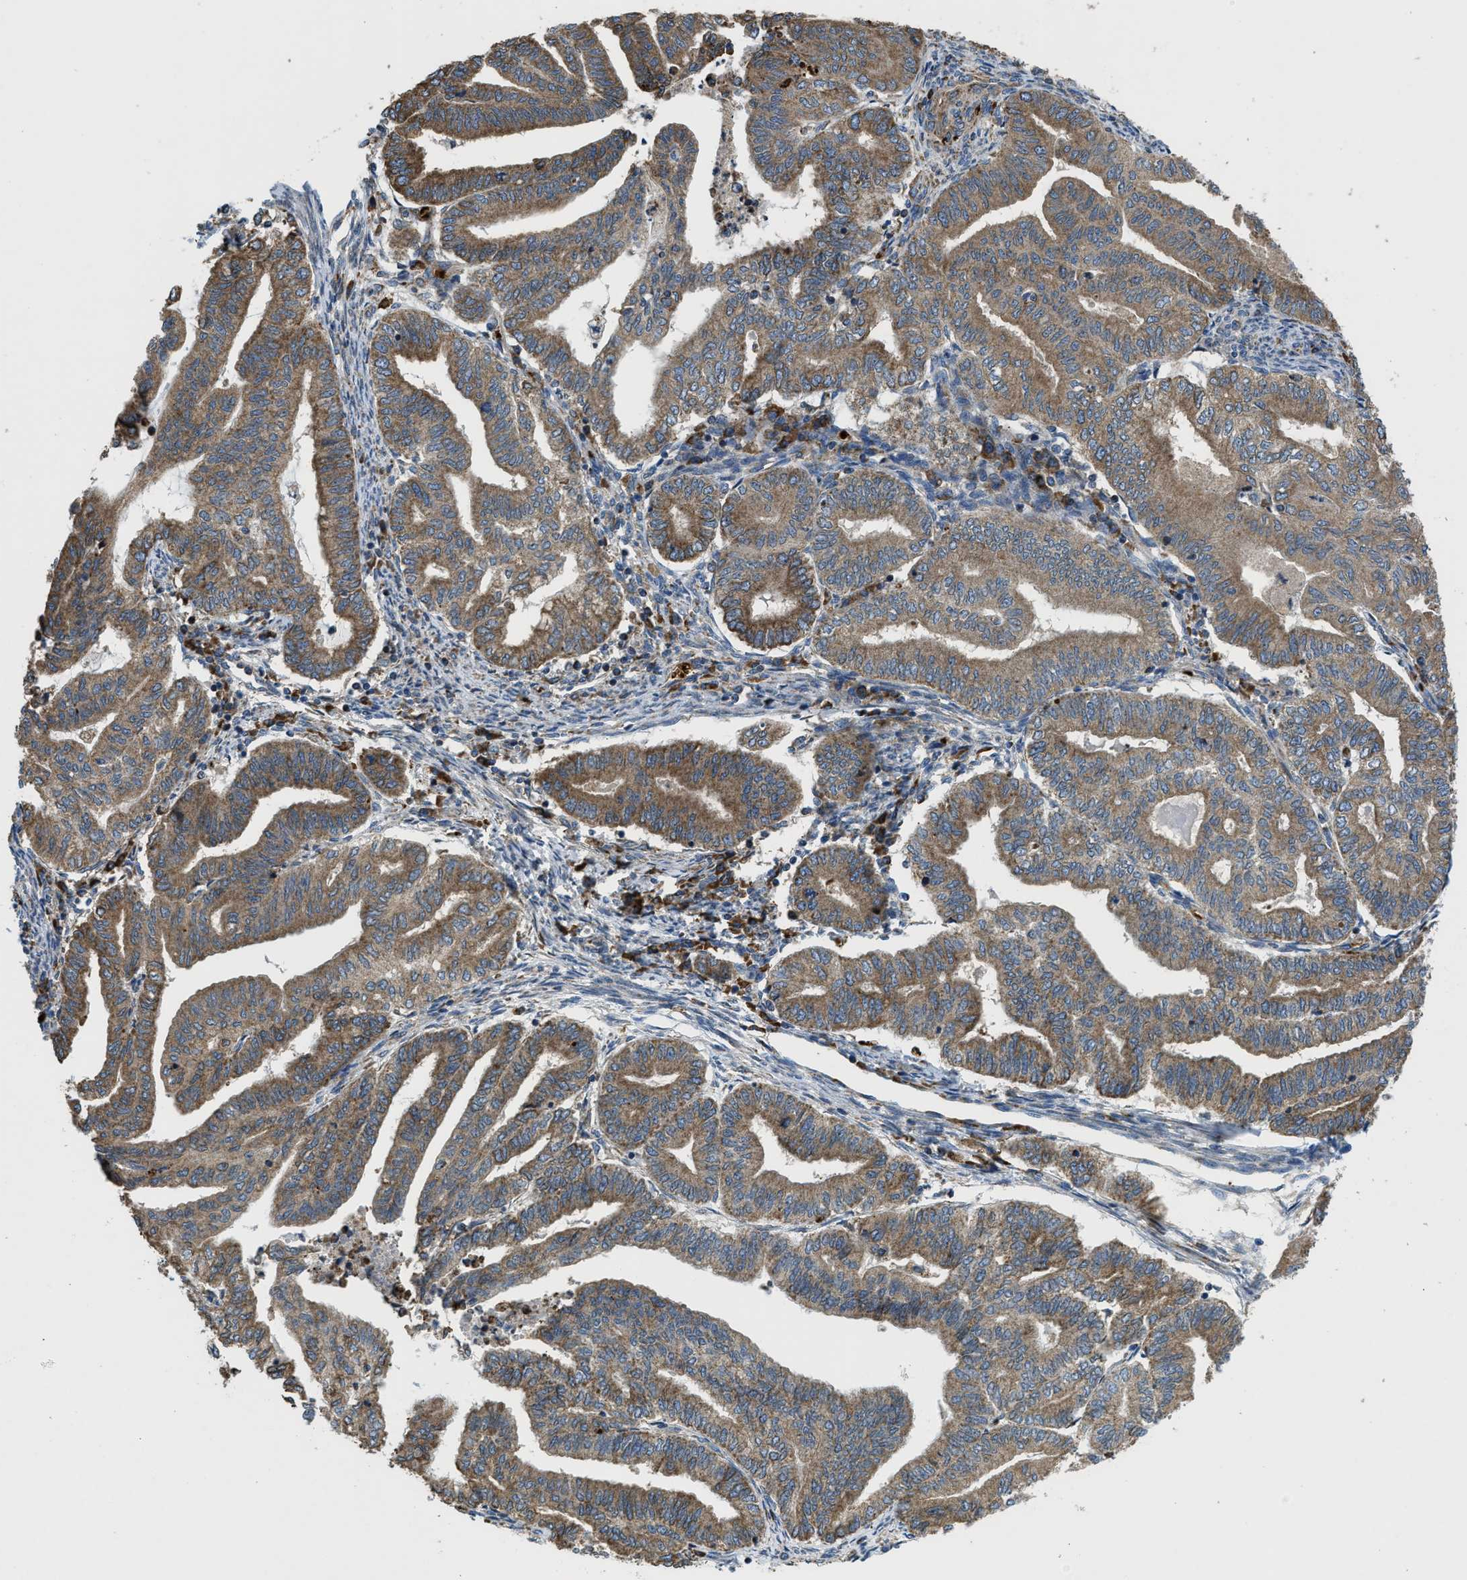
{"staining": {"intensity": "moderate", "quantity": ">75%", "location": "cytoplasmic/membranous"}, "tissue": "endometrial cancer", "cell_type": "Tumor cells", "image_type": "cancer", "snomed": [{"axis": "morphology", "description": "Adenocarcinoma, NOS"}, {"axis": "topography", "description": "Endometrium"}], "caption": "Protein expression analysis of human endometrial cancer (adenocarcinoma) reveals moderate cytoplasmic/membranous expression in about >75% of tumor cells.", "gene": "CSPG4", "patient": {"sex": "female", "age": 79}}